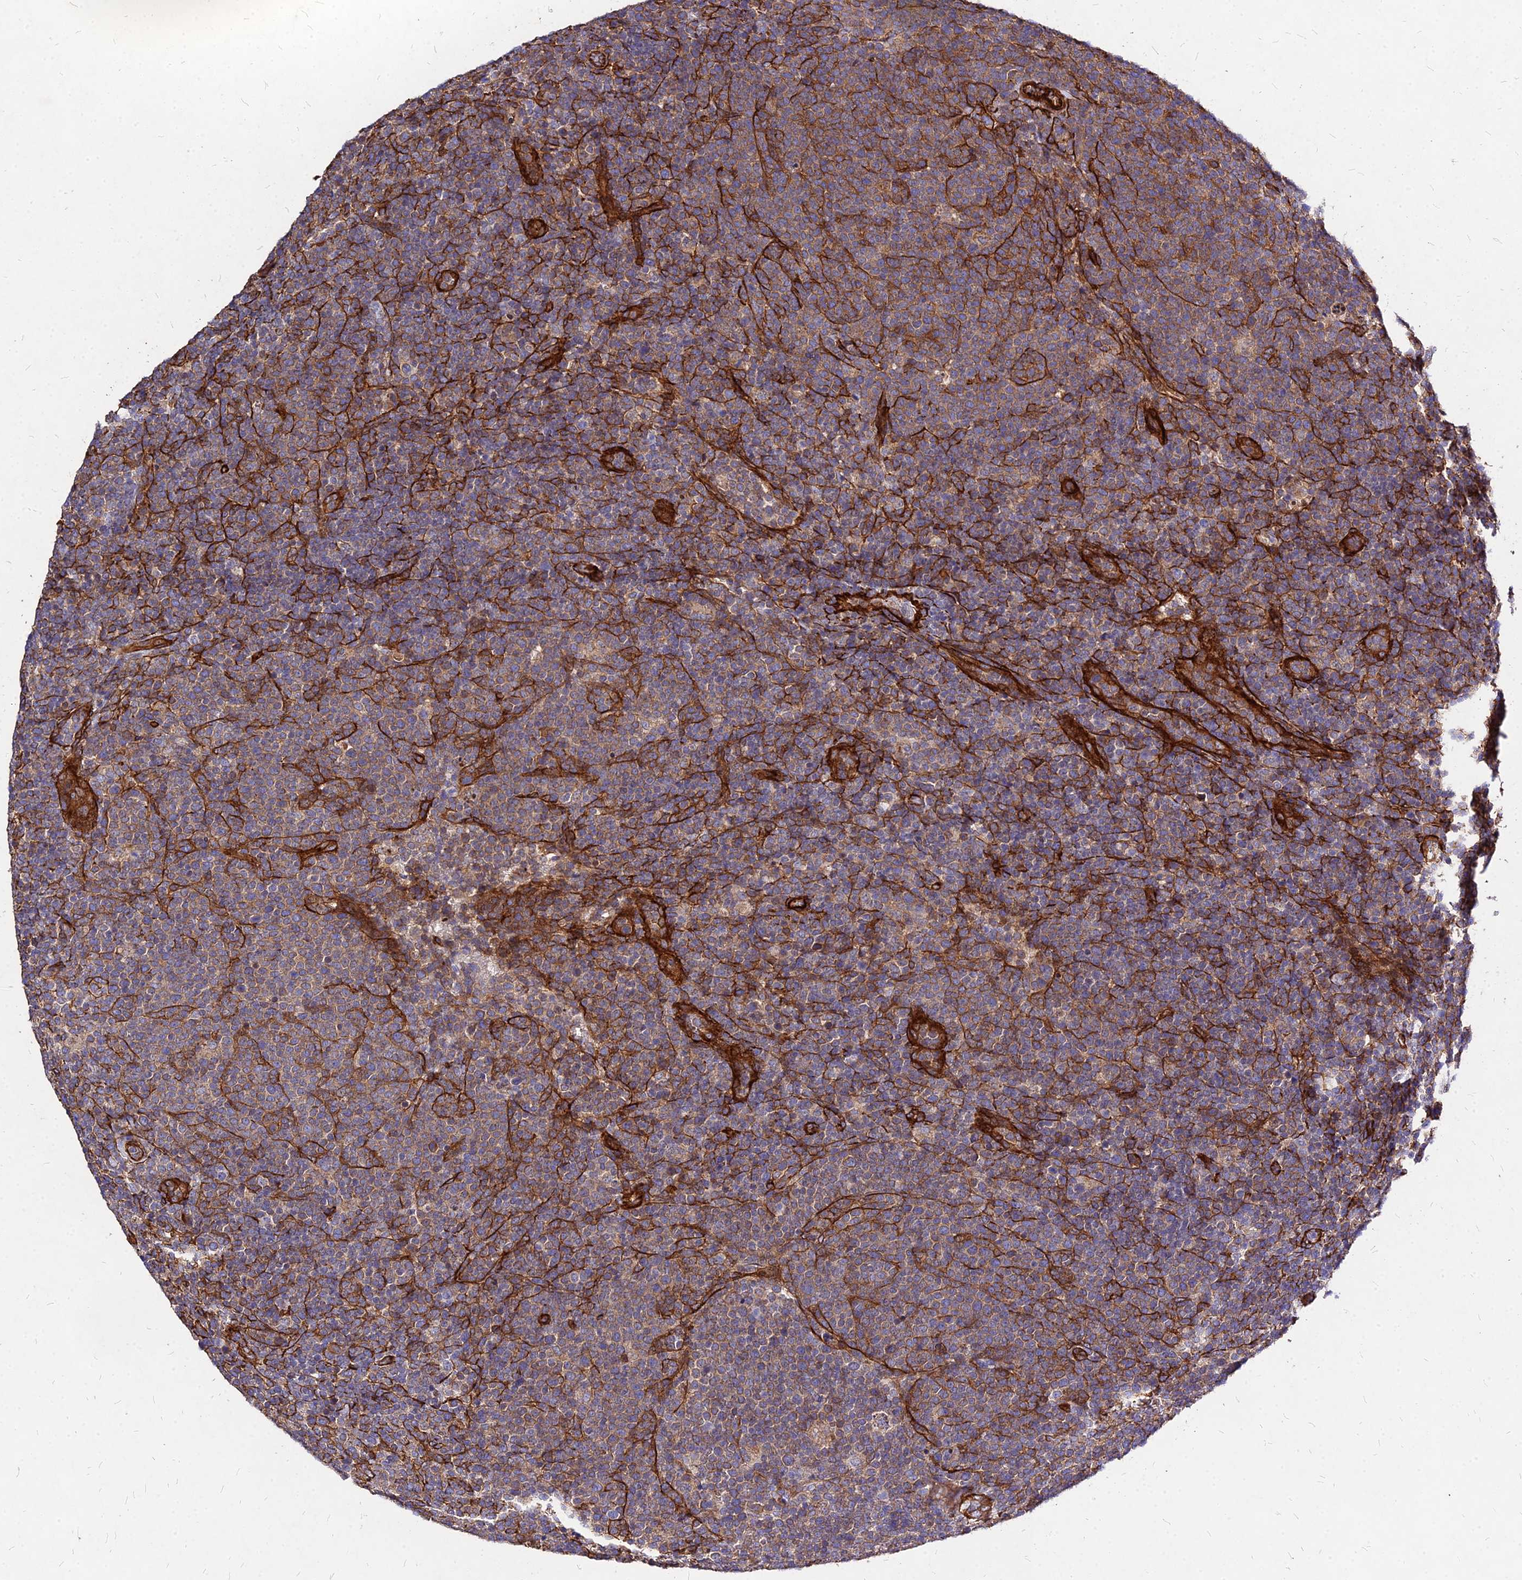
{"staining": {"intensity": "moderate", "quantity": ">75%", "location": "cytoplasmic/membranous"}, "tissue": "lymphoma", "cell_type": "Tumor cells", "image_type": "cancer", "snomed": [{"axis": "morphology", "description": "Malignant lymphoma, non-Hodgkin's type, High grade"}, {"axis": "topography", "description": "Lymph node"}], "caption": "Malignant lymphoma, non-Hodgkin's type (high-grade) tissue exhibits moderate cytoplasmic/membranous expression in about >75% of tumor cells The staining was performed using DAB to visualize the protein expression in brown, while the nuclei were stained in blue with hematoxylin (Magnification: 20x).", "gene": "EFCC1", "patient": {"sex": "male", "age": 61}}